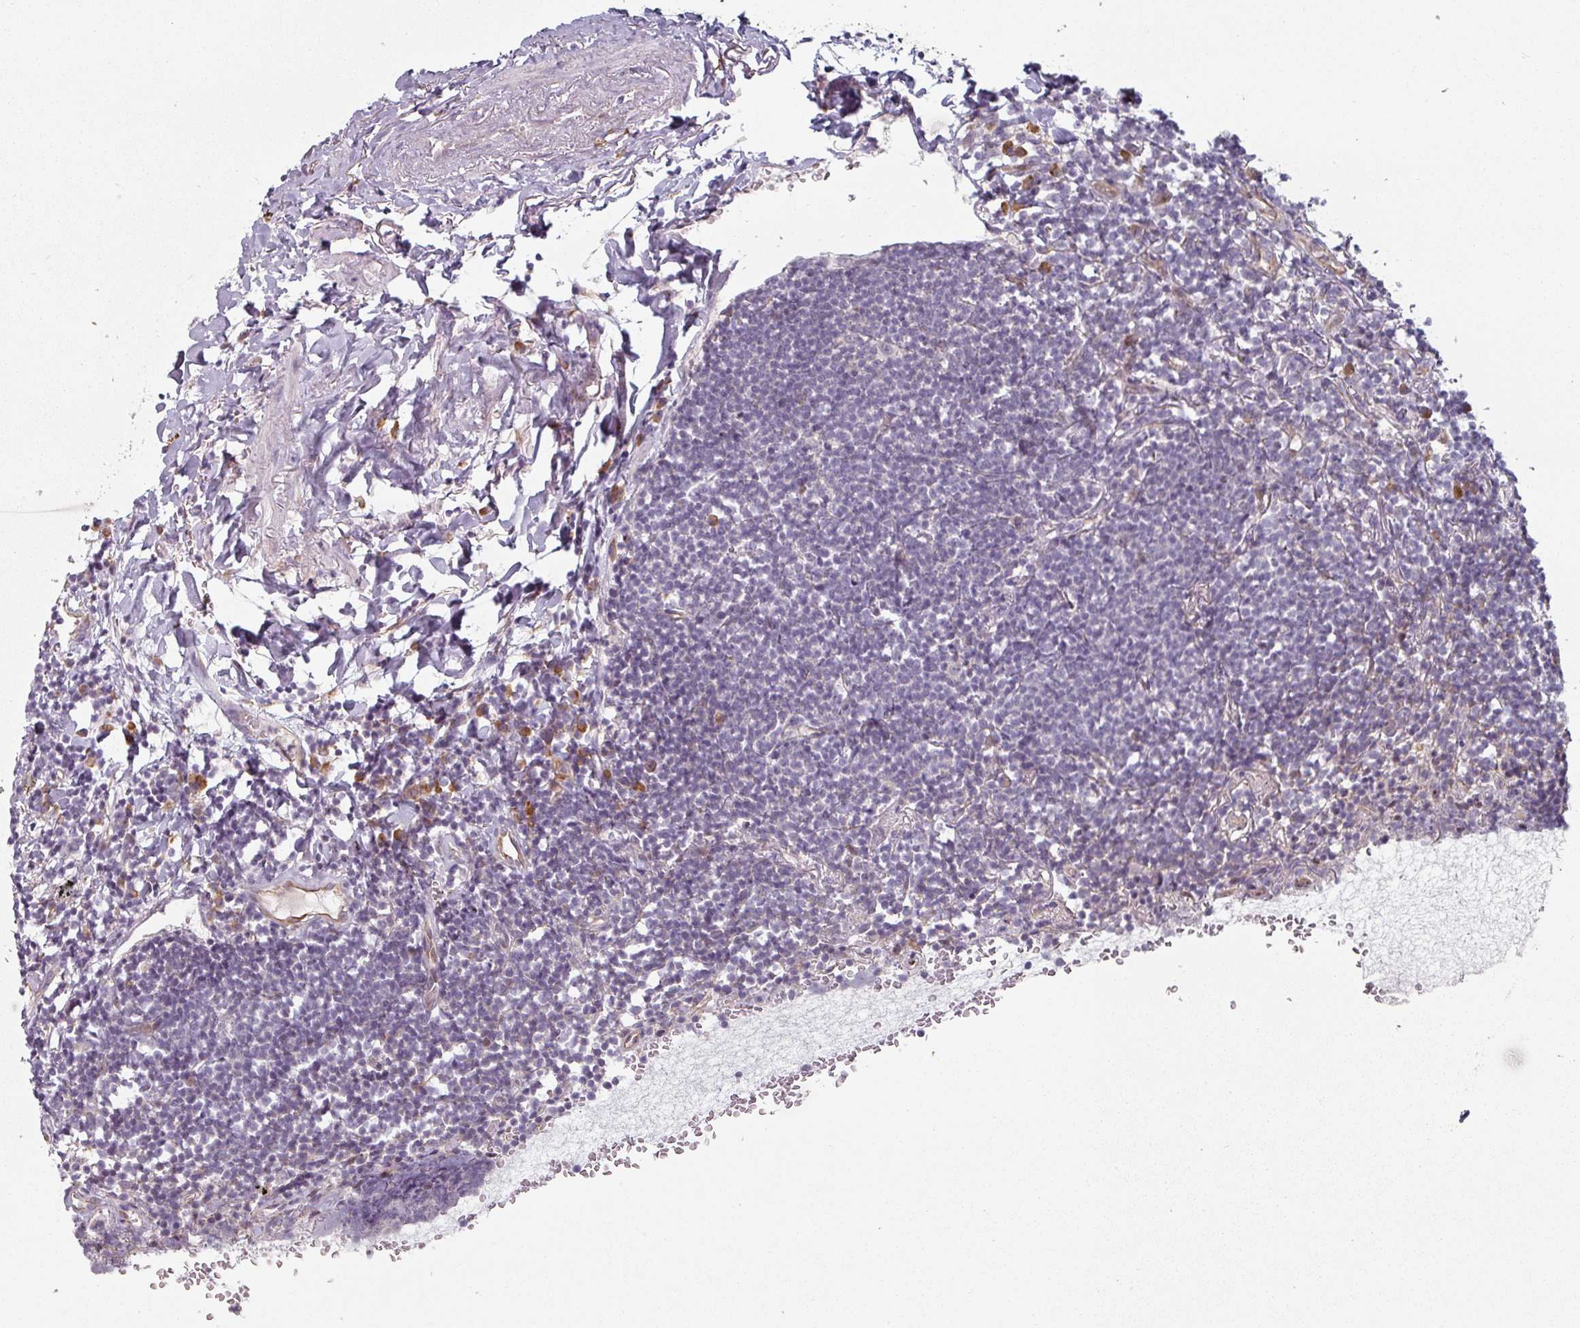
{"staining": {"intensity": "negative", "quantity": "none", "location": "none"}, "tissue": "lymphoma", "cell_type": "Tumor cells", "image_type": "cancer", "snomed": [{"axis": "morphology", "description": "Malignant lymphoma, non-Hodgkin's type, Low grade"}, {"axis": "topography", "description": "Lung"}], "caption": "This is an immunohistochemistry (IHC) image of human lymphoma. There is no positivity in tumor cells.", "gene": "CEP78", "patient": {"sex": "female", "age": 71}}